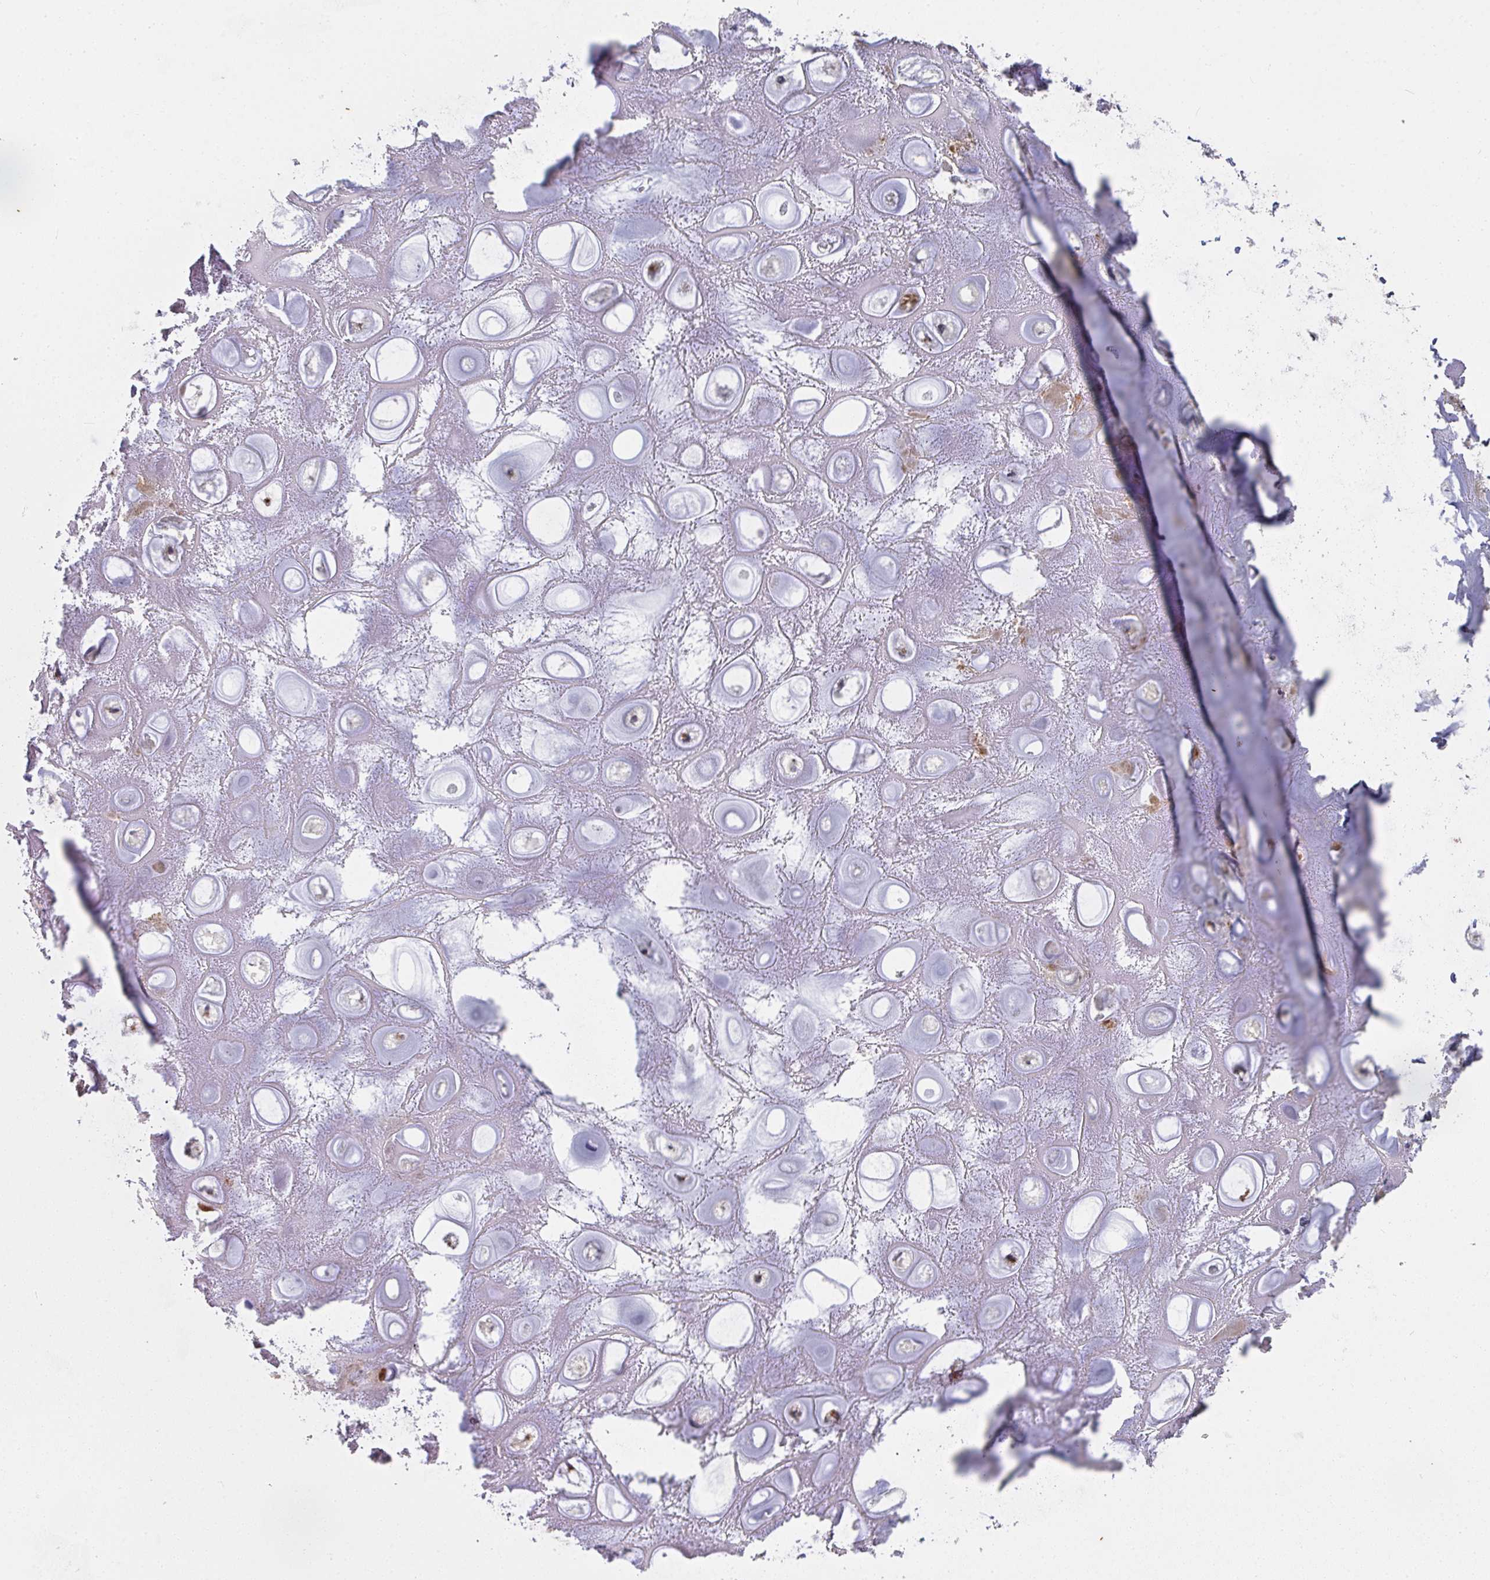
{"staining": {"intensity": "moderate", "quantity": "<25%", "location": "cytoplasmic/membranous"}, "tissue": "soft tissue", "cell_type": "Chondrocytes", "image_type": "normal", "snomed": [{"axis": "morphology", "description": "Normal tissue, NOS"}, {"axis": "topography", "description": "Lymph node"}, {"axis": "topography", "description": "Cartilage tissue"}, {"axis": "topography", "description": "Nasopharynx"}], "caption": "Soft tissue stained for a protein (brown) shows moderate cytoplasmic/membranous positive positivity in approximately <25% of chondrocytes.", "gene": "RHEBL1", "patient": {"sex": "male", "age": 63}}